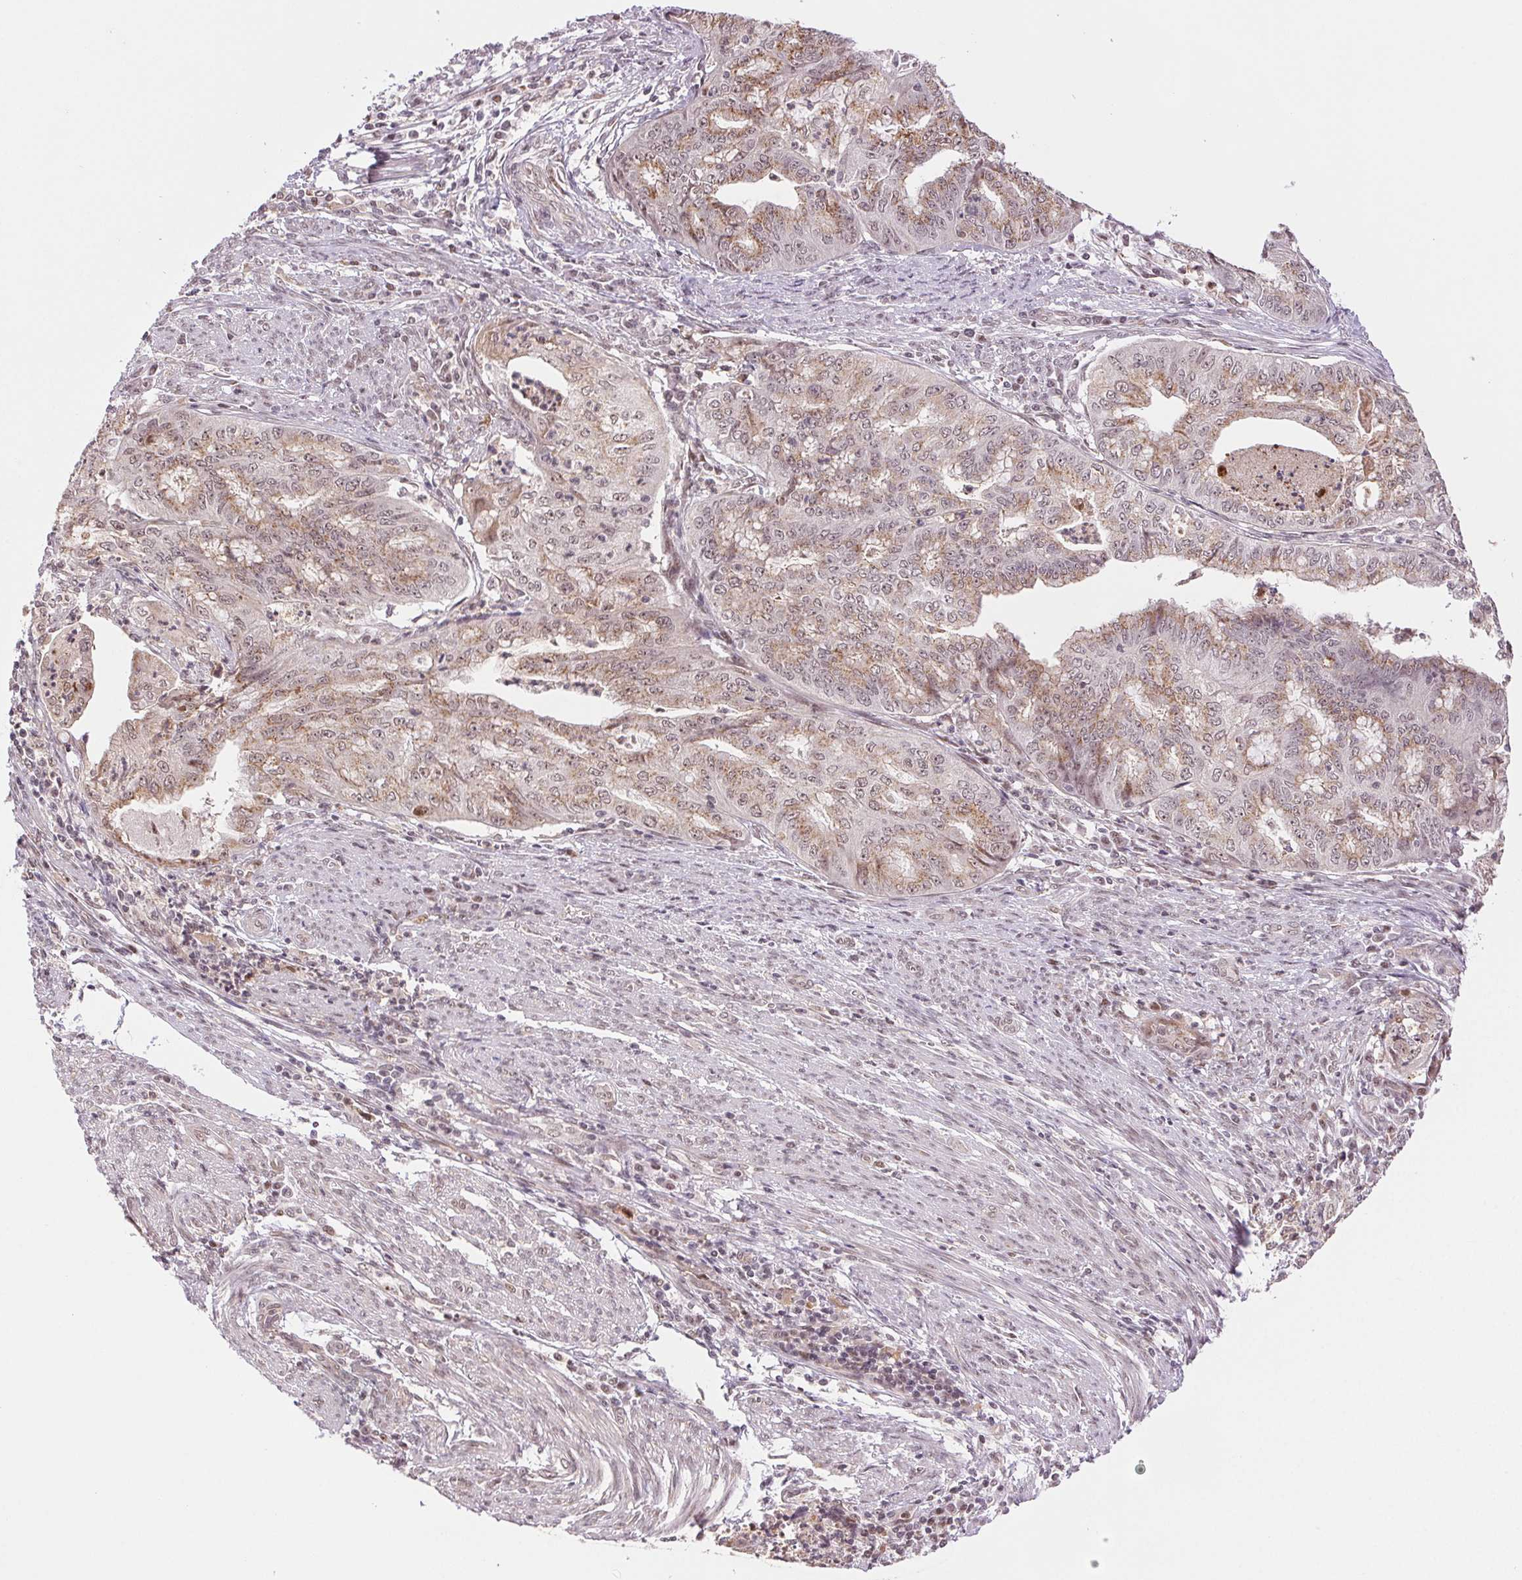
{"staining": {"intensity": "moderate", "quantity": "25%-75%", "location": "cytoplasmic/membranous"}, "tissue": "endometrial cancer", "cell_type": "Tumor cells", "image_type": "cancer", "snomed": [{"axis": "morphology", "description": "Adenocarcinoma, NOS"}, {"axis": "topography", "description": "Endometrium"}], "caption": "Endometrial cancer (adenocarcinoma) stained for a protein (brown) exhibits moderate cytoplasmic/membranous positive staining in approximately 25%-75% of tumor cells.", "gene": "GRHL3", "patient": {"sex": "female", "age": 79}}